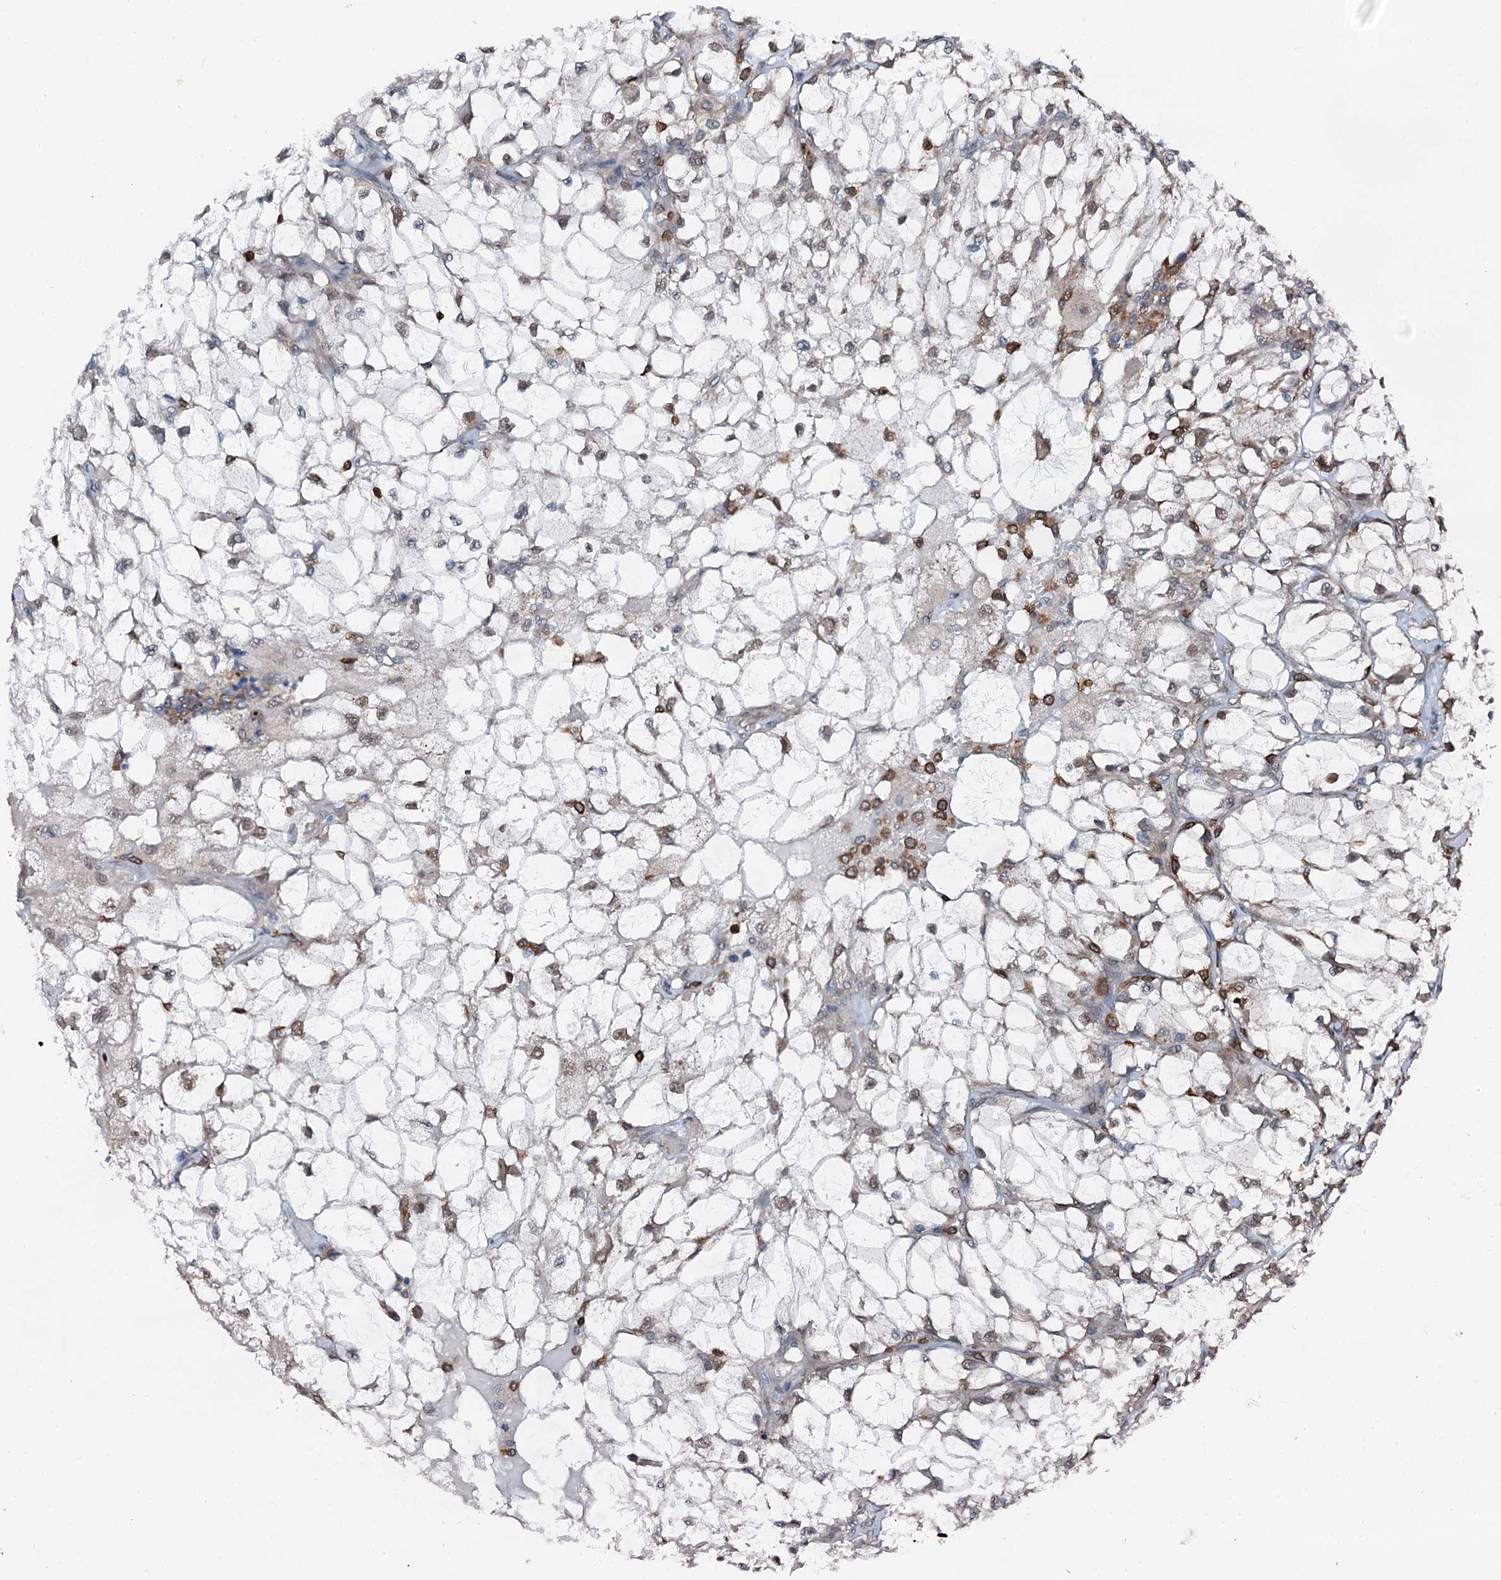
{"staining": {"intensity": "negative", "quantity": "none", "location": "none"}, "tissue": "renal cancer", "cell_type": "Tumor cells", "image_type": "cancer", "snomed": [{"axis": "morphology", "description": "Adenocarcinoma, NOS"}, {"axis": "topography", "description": "Kidney"}], "caption": "This is an IHC image of human renal adenocarcinoma. There is no positivity in tumor cells.", "gene": "EDC4", "patient": {"sex": "female", "age": 69}}